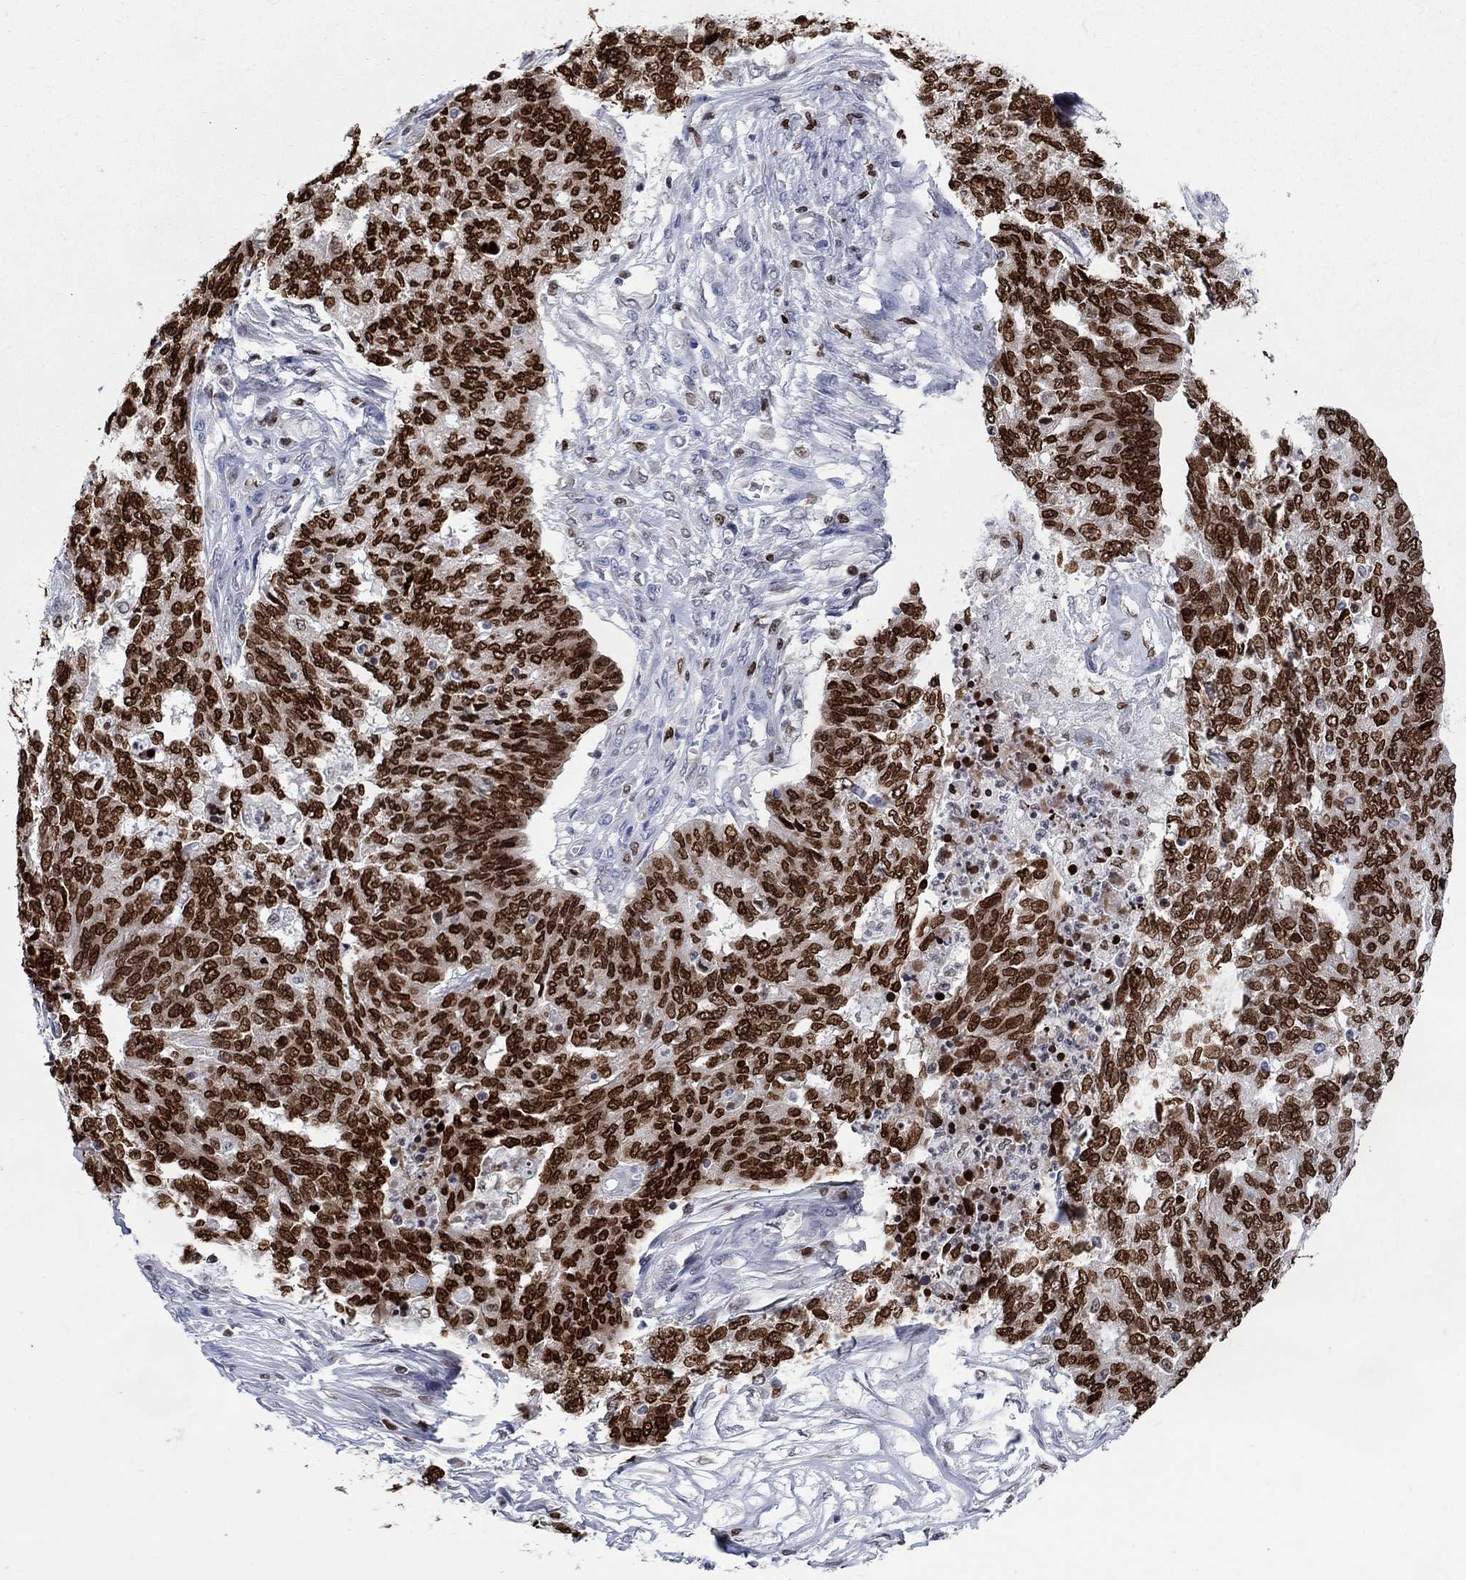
{"staining": {"intensity": "strong", "quantity": ">75%", "location": "nuclear"}, "tissue": "ovarian cancer", "cell_type": "Tumor cells", "image_type": "cancer", "snomed": [{"axis": "morphology", "description": "Cystadenocarcinoma, serous, NOS"}, {"axis": "topography", "description": "Ovary"}], "caption": "A brown stain shows strong nuclear expression of a protein in human serous cystadenocarcinoma (ovarian) tumor cells.", "gene": "HMGA1", "patient": {"sex": "female", "age": 67}}